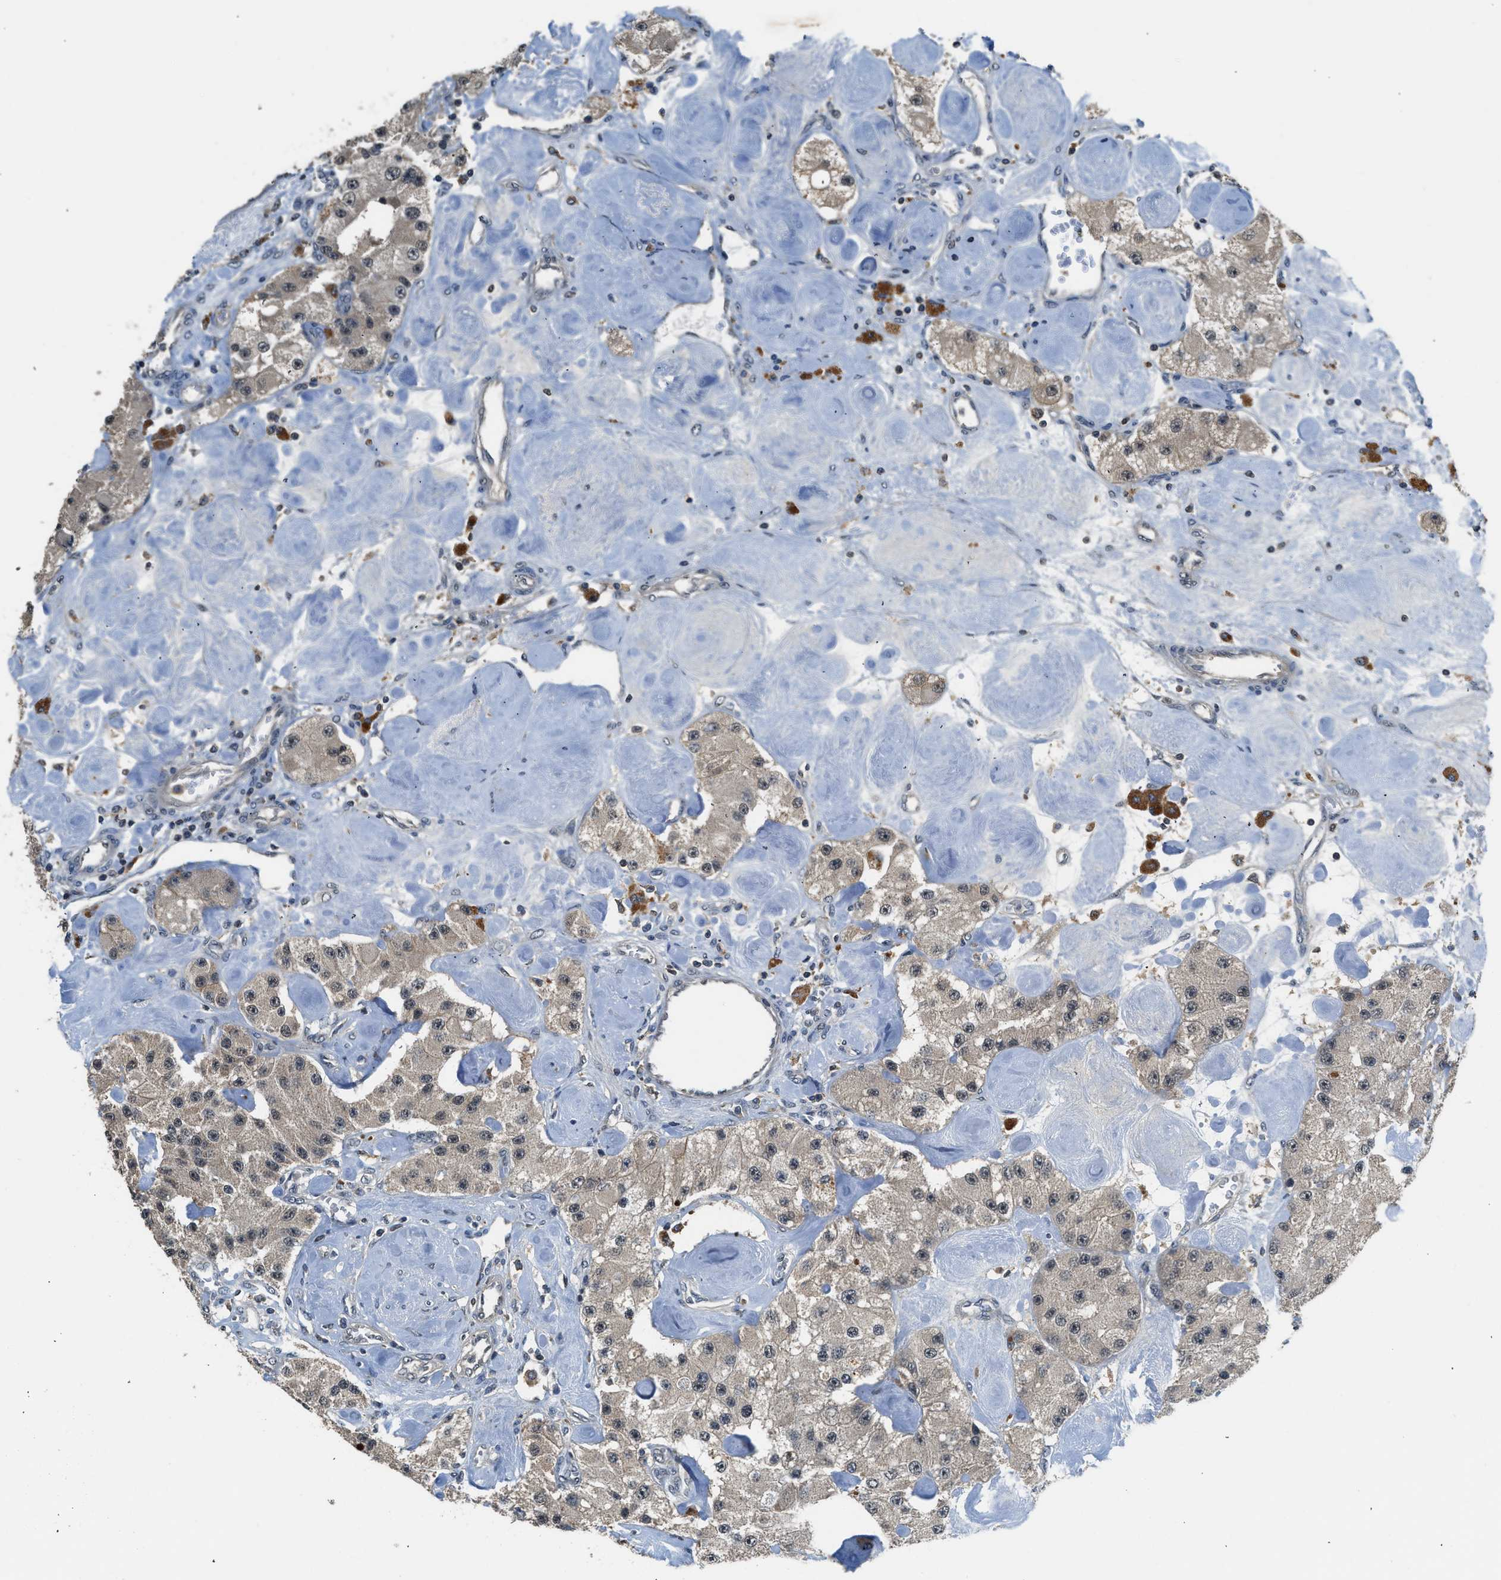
{"staining": {"intensity": "weak", "quantity": "<25%", "location": "nuclear"}, "tissue": "carcinoid", "cell_type": "Tumor cells", "image_type": "cancer", "snomed": [{"axis": "morphology", "description": "Carcinoid, malignant, NOS"}, {"axis": "topography", "description": "Pancreas"}], "caption": "Tumor cells are negative for protein expression in human malignant carcinoid.", "gene": "SLC15A4", "patient": {"sex": "male", "age": 41}}